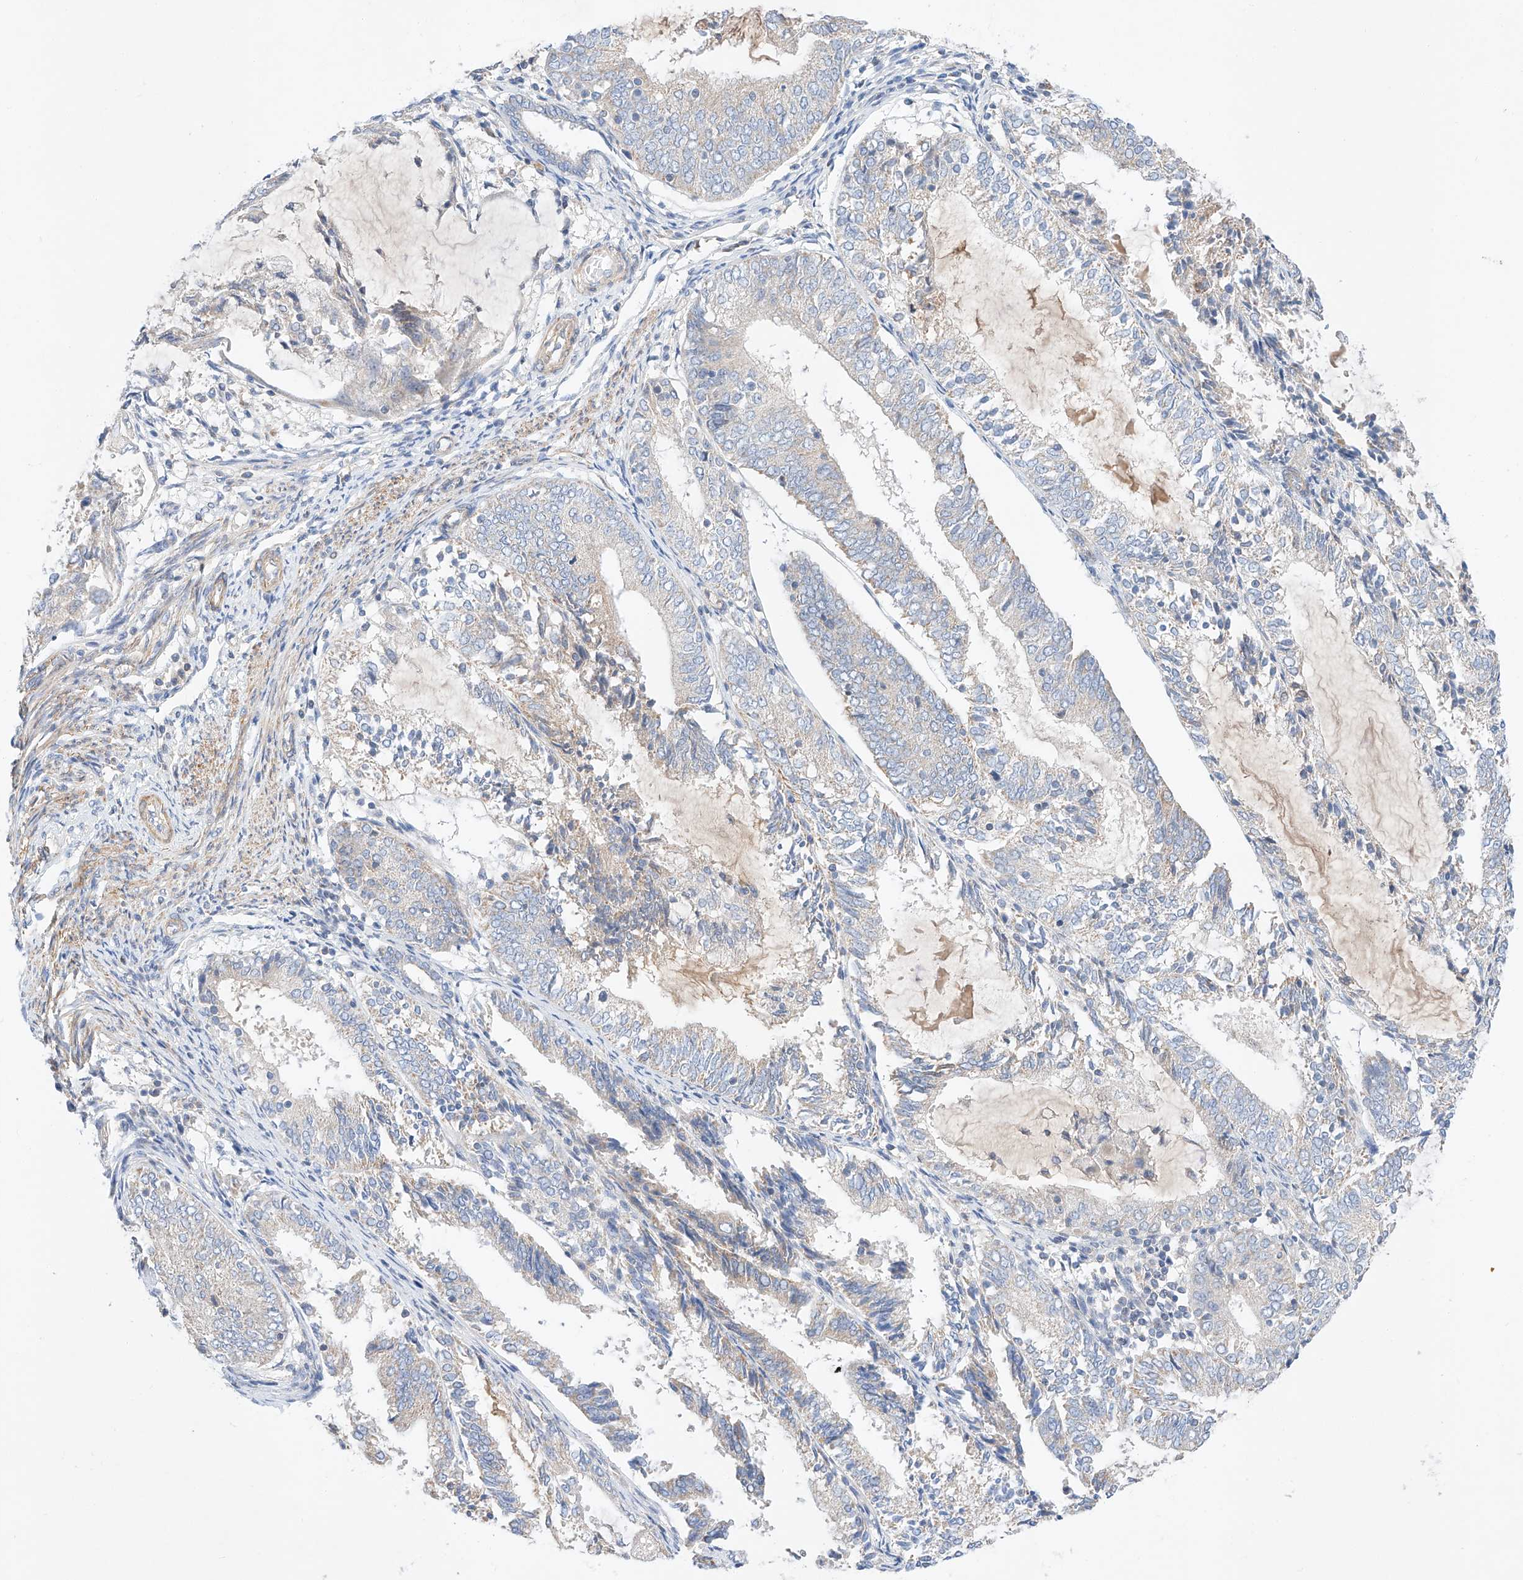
{"staining": {"intensity": "negative", "quantity": "none", "location": "none"}, "tissue": "endometrial cancer", "cell_type": "Tumor cells", "image_type": "cancer", "snomed": [{"axis": "morphology", "description": "Adenocarcinoma, NOS"}, {"axis": "topography", "description": "Endometrium"}], "caption": "Protein analysis of endometrial adenocarcinoma exhibits no significant expression in tumor cells.", "gene": "C6orf118", "patient": {"sex": "female", "age": 81}}